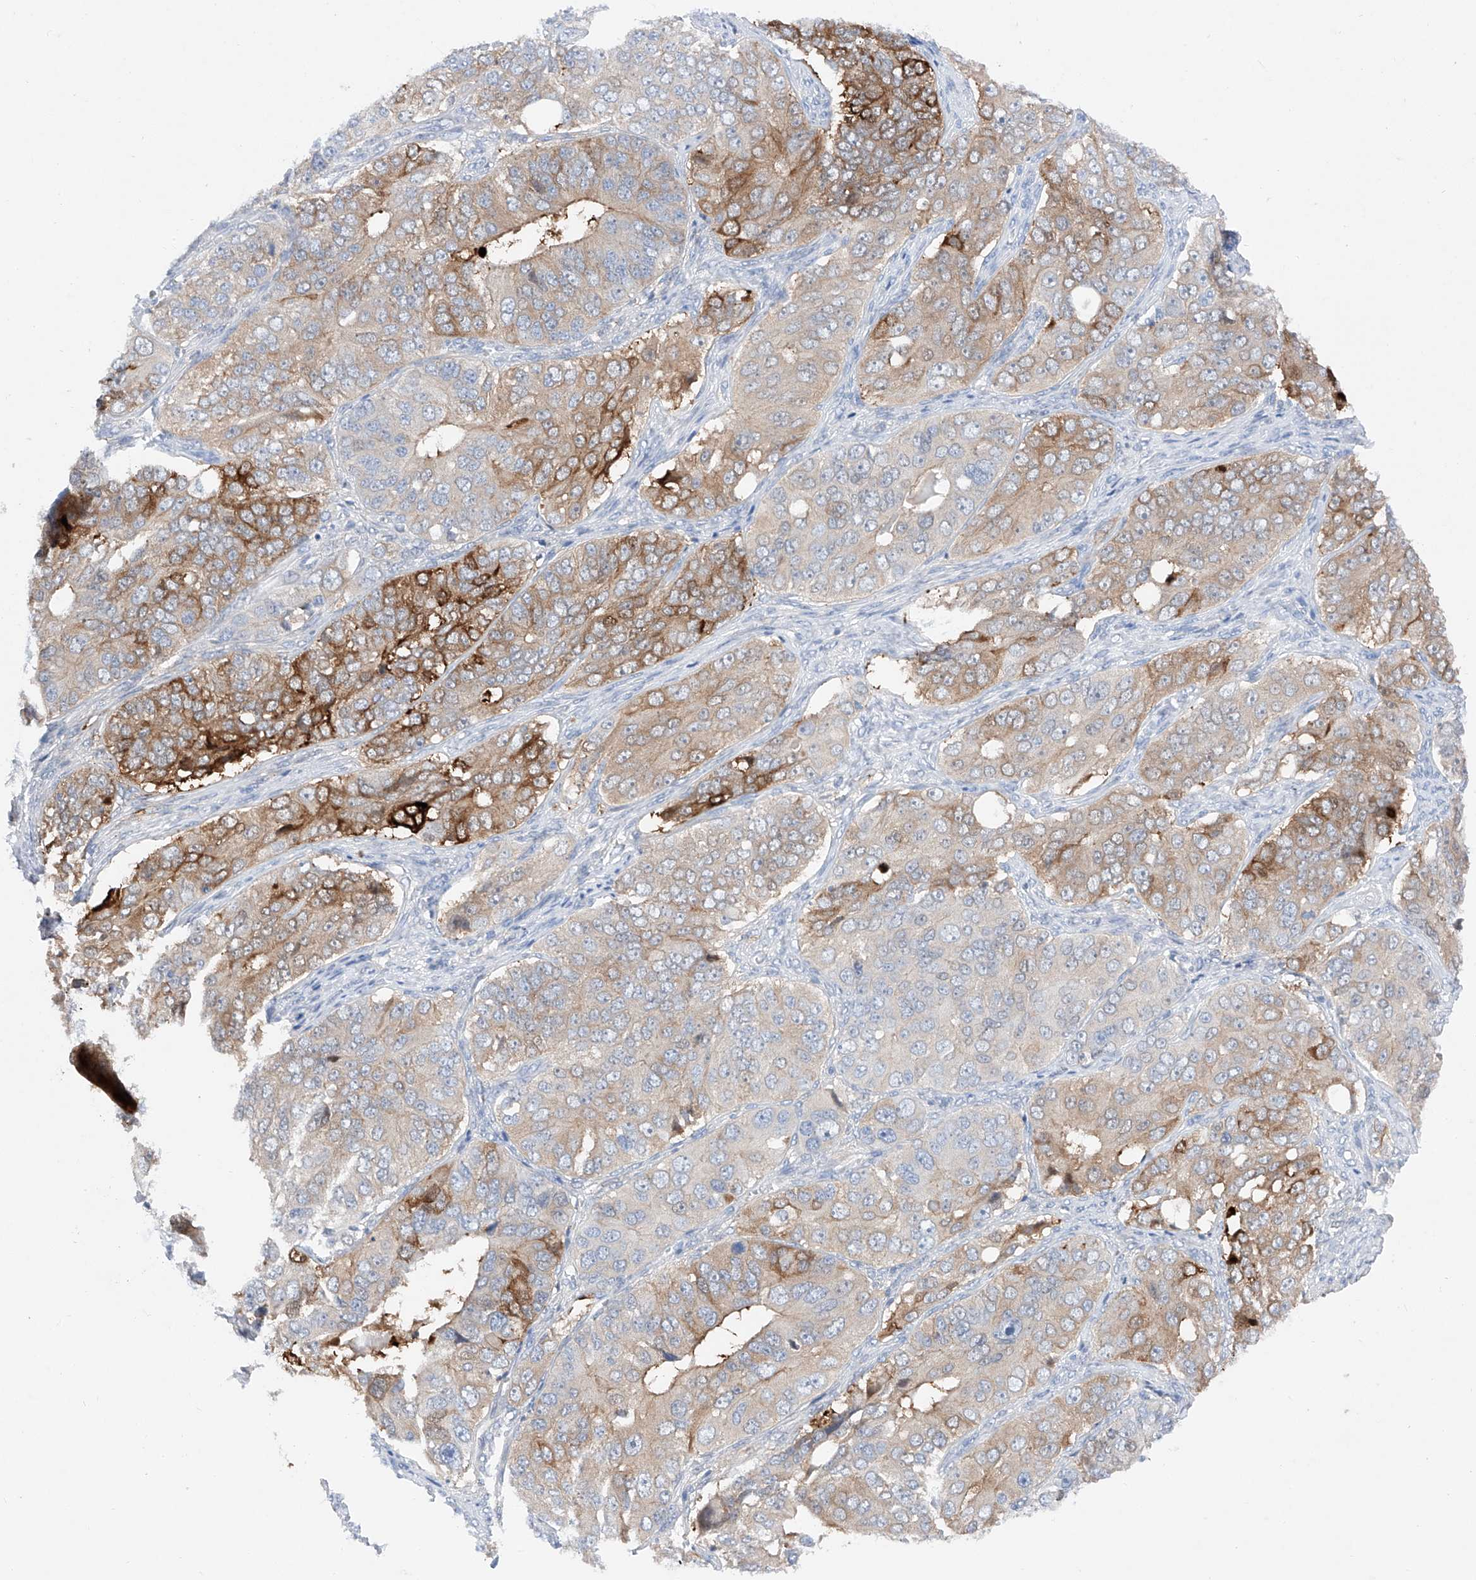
{"staining": {"intensity": "moderate", "quantity": "25%-75%", "location": "cytoplasmic/membranous"}, "tissue": "ovarian cancer", "cell_type": "Tumor cells", "image_type": "cancer", "snomed": [{"axis": "morphology", "description": "Carcinoma, endometroid"}, {"axis": "topography", "description": "Ovary"}], "caption": "This photomicrograph shows ovarian cancer (endometroid carcinoma) stained with immunohistochemistry to label a protein in brown. The cytoplasmic/membranous of tumor cells show moderate positivity for the protein. Nuclei are counter-stained blue.", "gene": "FUCA2", "patient": {"sex": "female", "age": 51}}